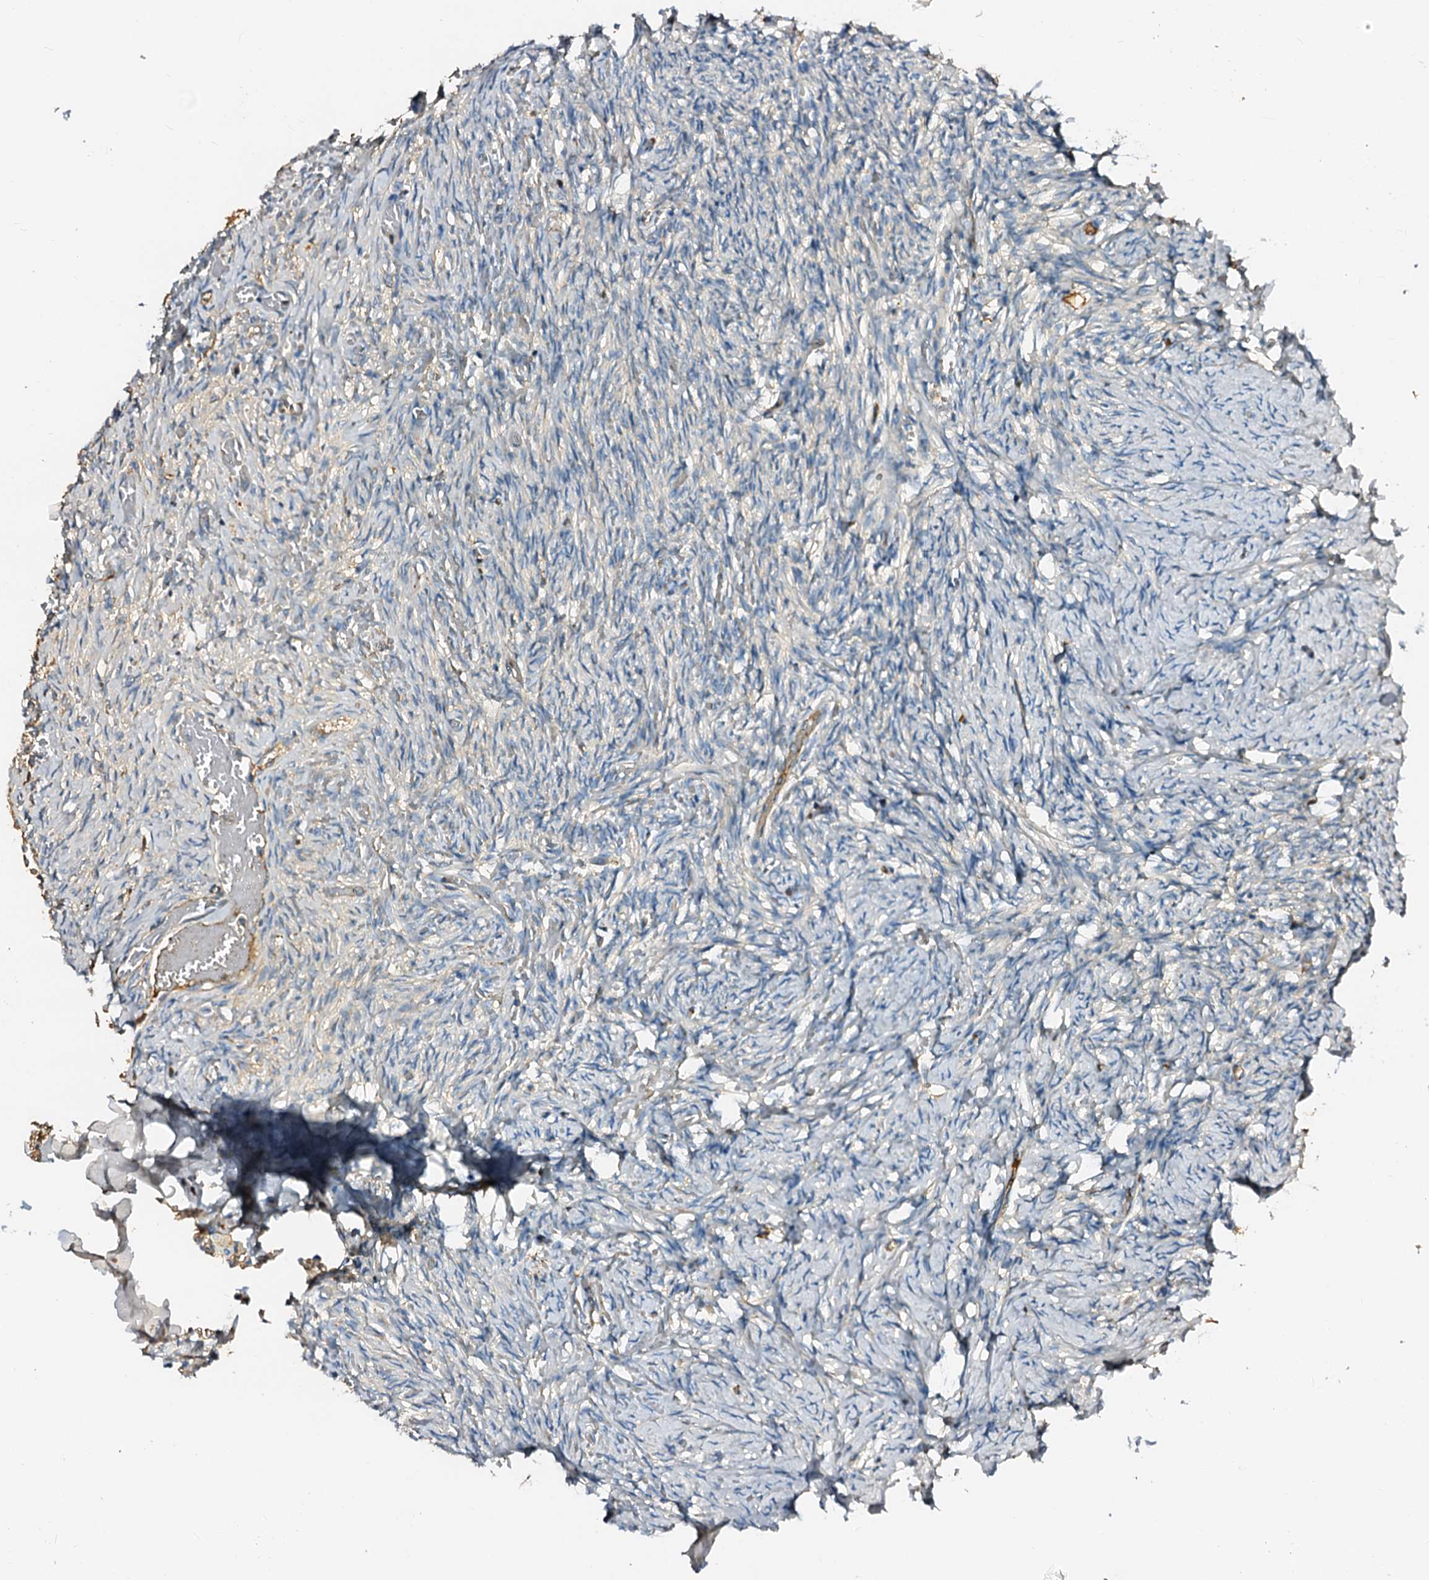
{"staining": {"intensity": "negative", "quantity": "none", "location": "none"}, "tissue": "ovary", "cell_type": "Ovarian stroma cells", "image_type": "normal", "snomed": [{"axis": "morphology", "description": "Adenocarcinoma, NOS"}, {"axis": "topography", "description": "Endometrium"}], "caption": "A histopathology image of ovary stained for a protein displays no brown staining in ovarian stroma cells. (DAB immunohistochemistry visualized using brightfield microscopy, high magnification).", "gene": "CSKMT", "patient": {"sex": "female", "age": 32}}